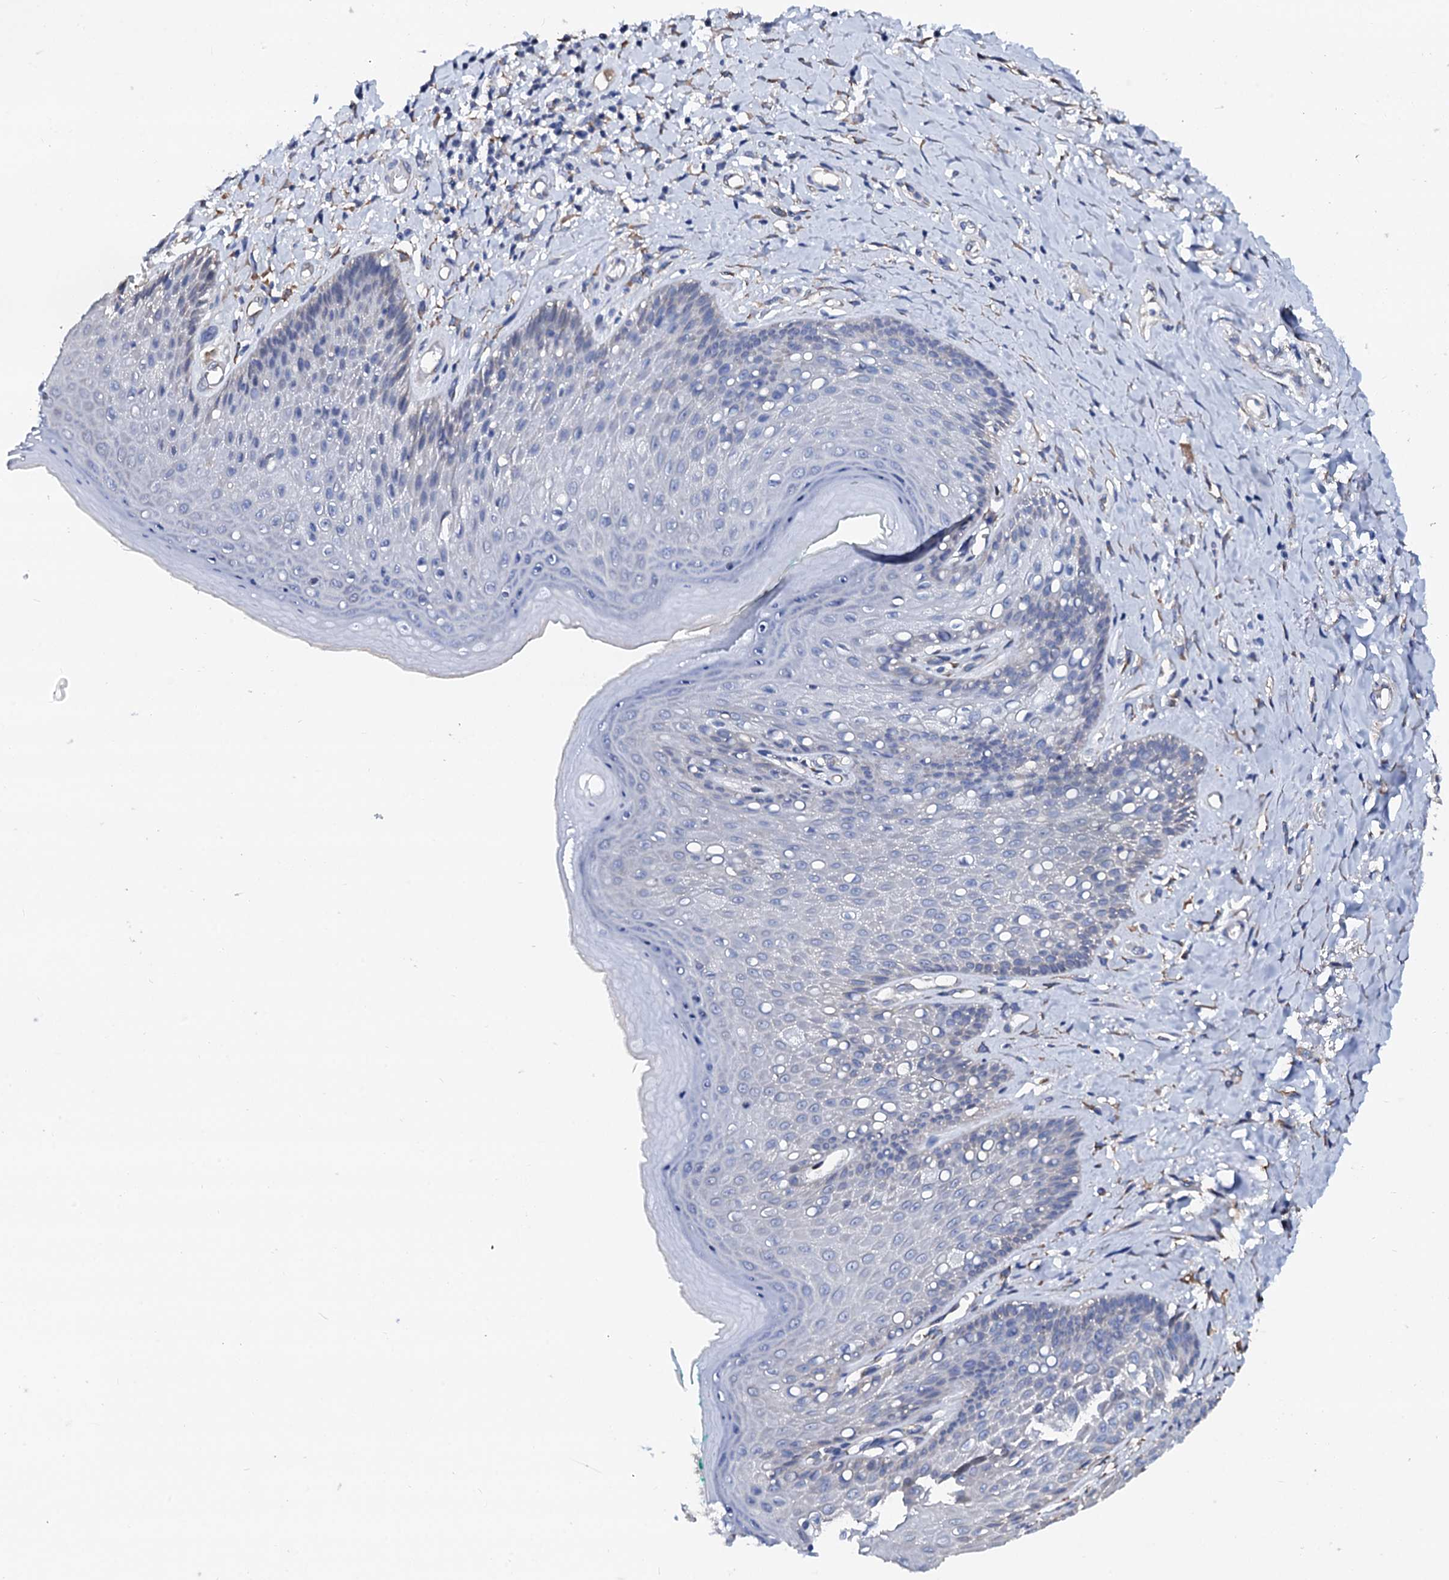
{"staining": {"intensity": "negative", "quantity": "none", "location": "none"}, "tissue": "skin", "cell_type": "Epidermal cells", "image_type": "normal", "snomed": [{"axis": "morphology", "description": "Normal tissue, NOS"}, {"axis": "topography", "description": "Anal"}], "caption": "Micrograph shows no protein staining in epidermal cells of normal skin.", "gene": "AKAP3", "patient": {"sex": "male", "age": 78}}